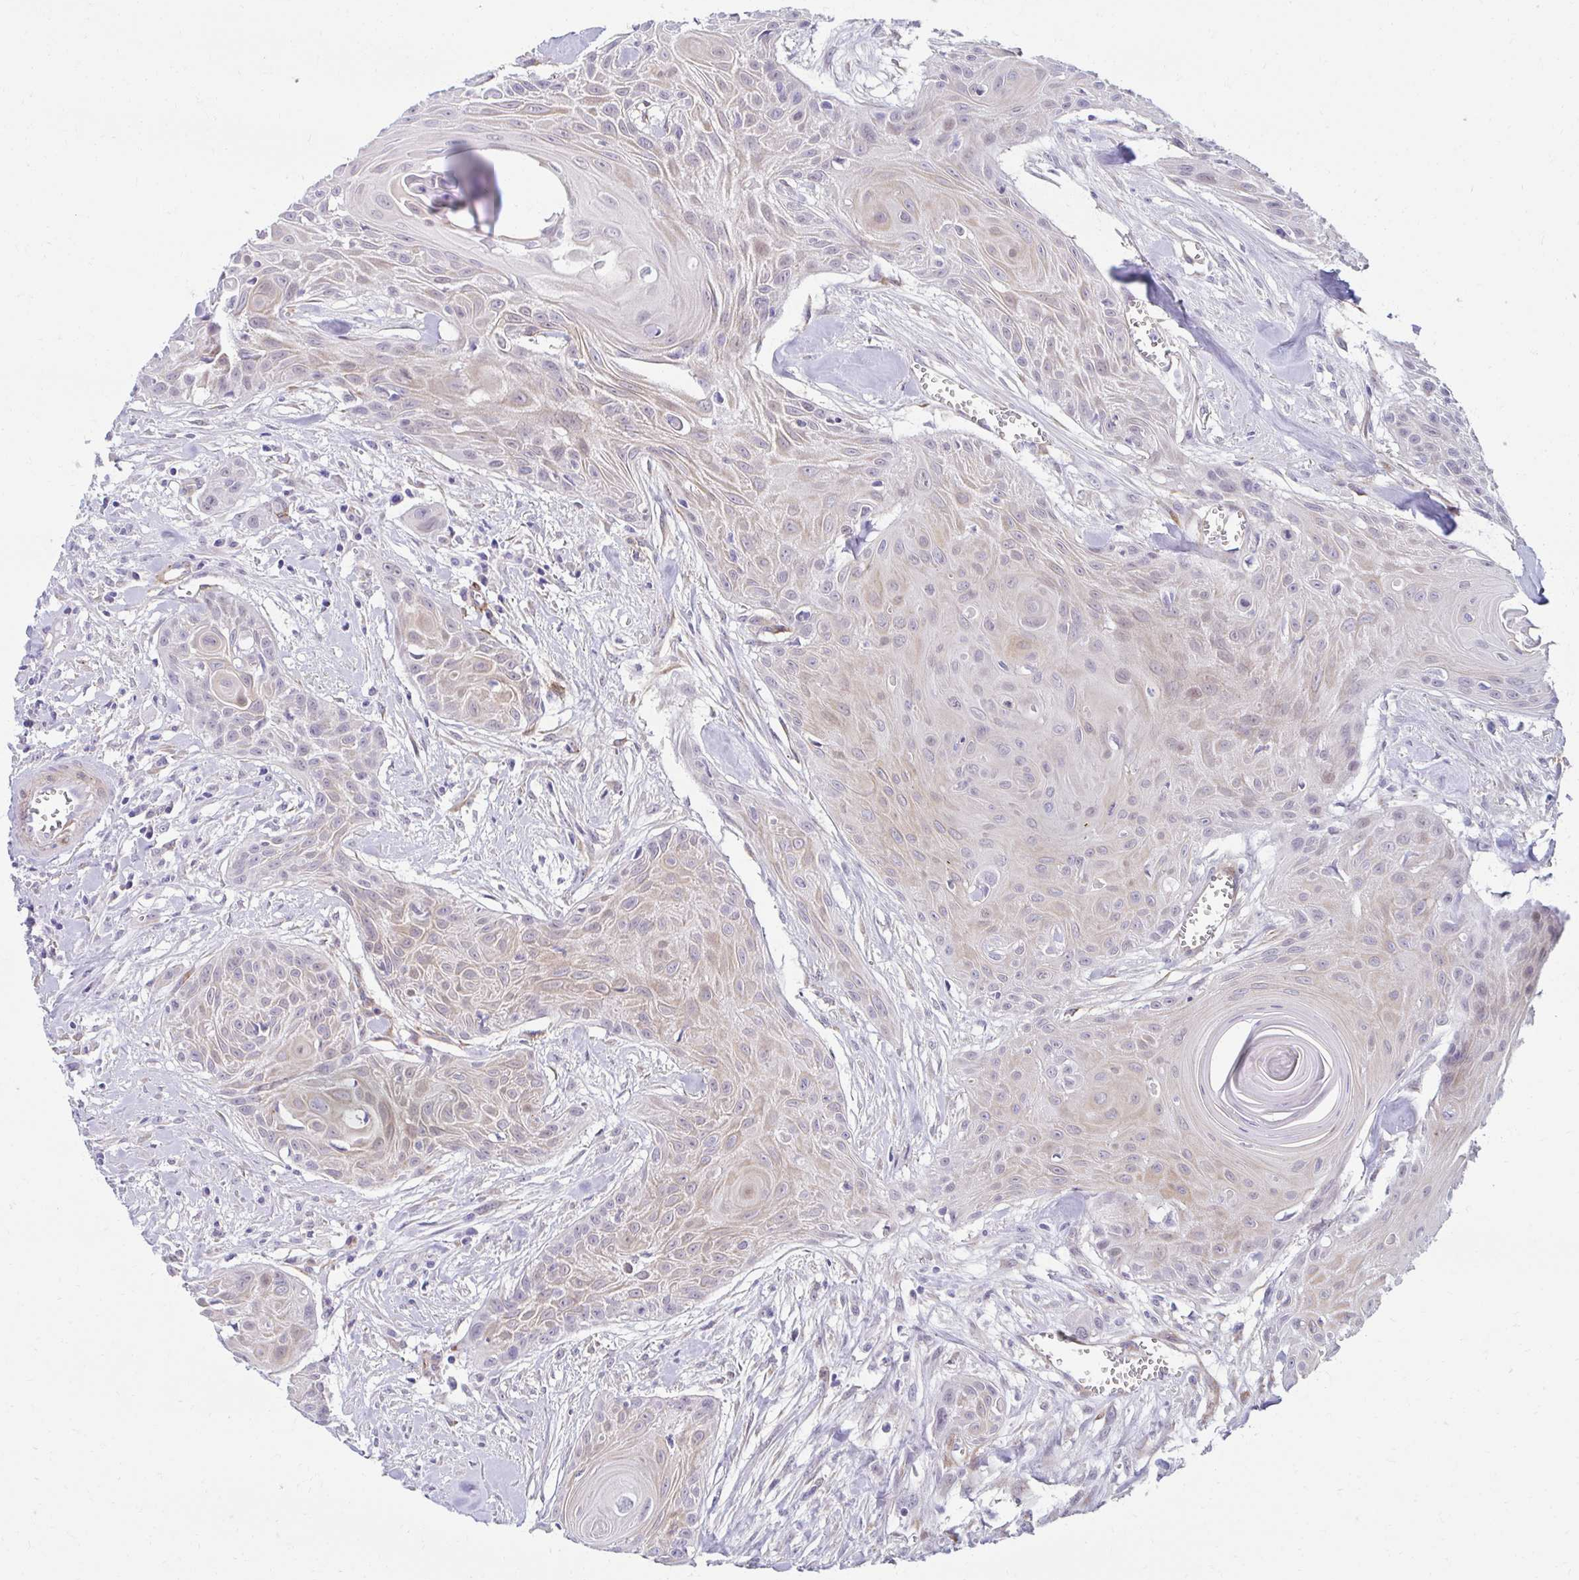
{"staining": {"intensity": "weak", "quantity": "25%-75%", "location": "cytoplasmic/membranous"}, "tissue": "head and neck cancer", "cell_type": "Tumor cells", "image_type": "cancer", "snomed": [{"axis": "morphology", "description": "Squamous cell carcinoma, NOS"}, {"axis": "topography", "description": "Lymph node"}, {"axis": "topography", "description": "Salivary gland"}, {"axis": "topography", "description": "Head-Neck"}], "caption": "There is low levels of weak cytoplasmic/membranous staining in tumor cells of head and neck cancer, as demonstrated by immunohistochemical staining (brown color).", "gene": "ANKRD62", "patient": {"sex": "female", "age": 74}}